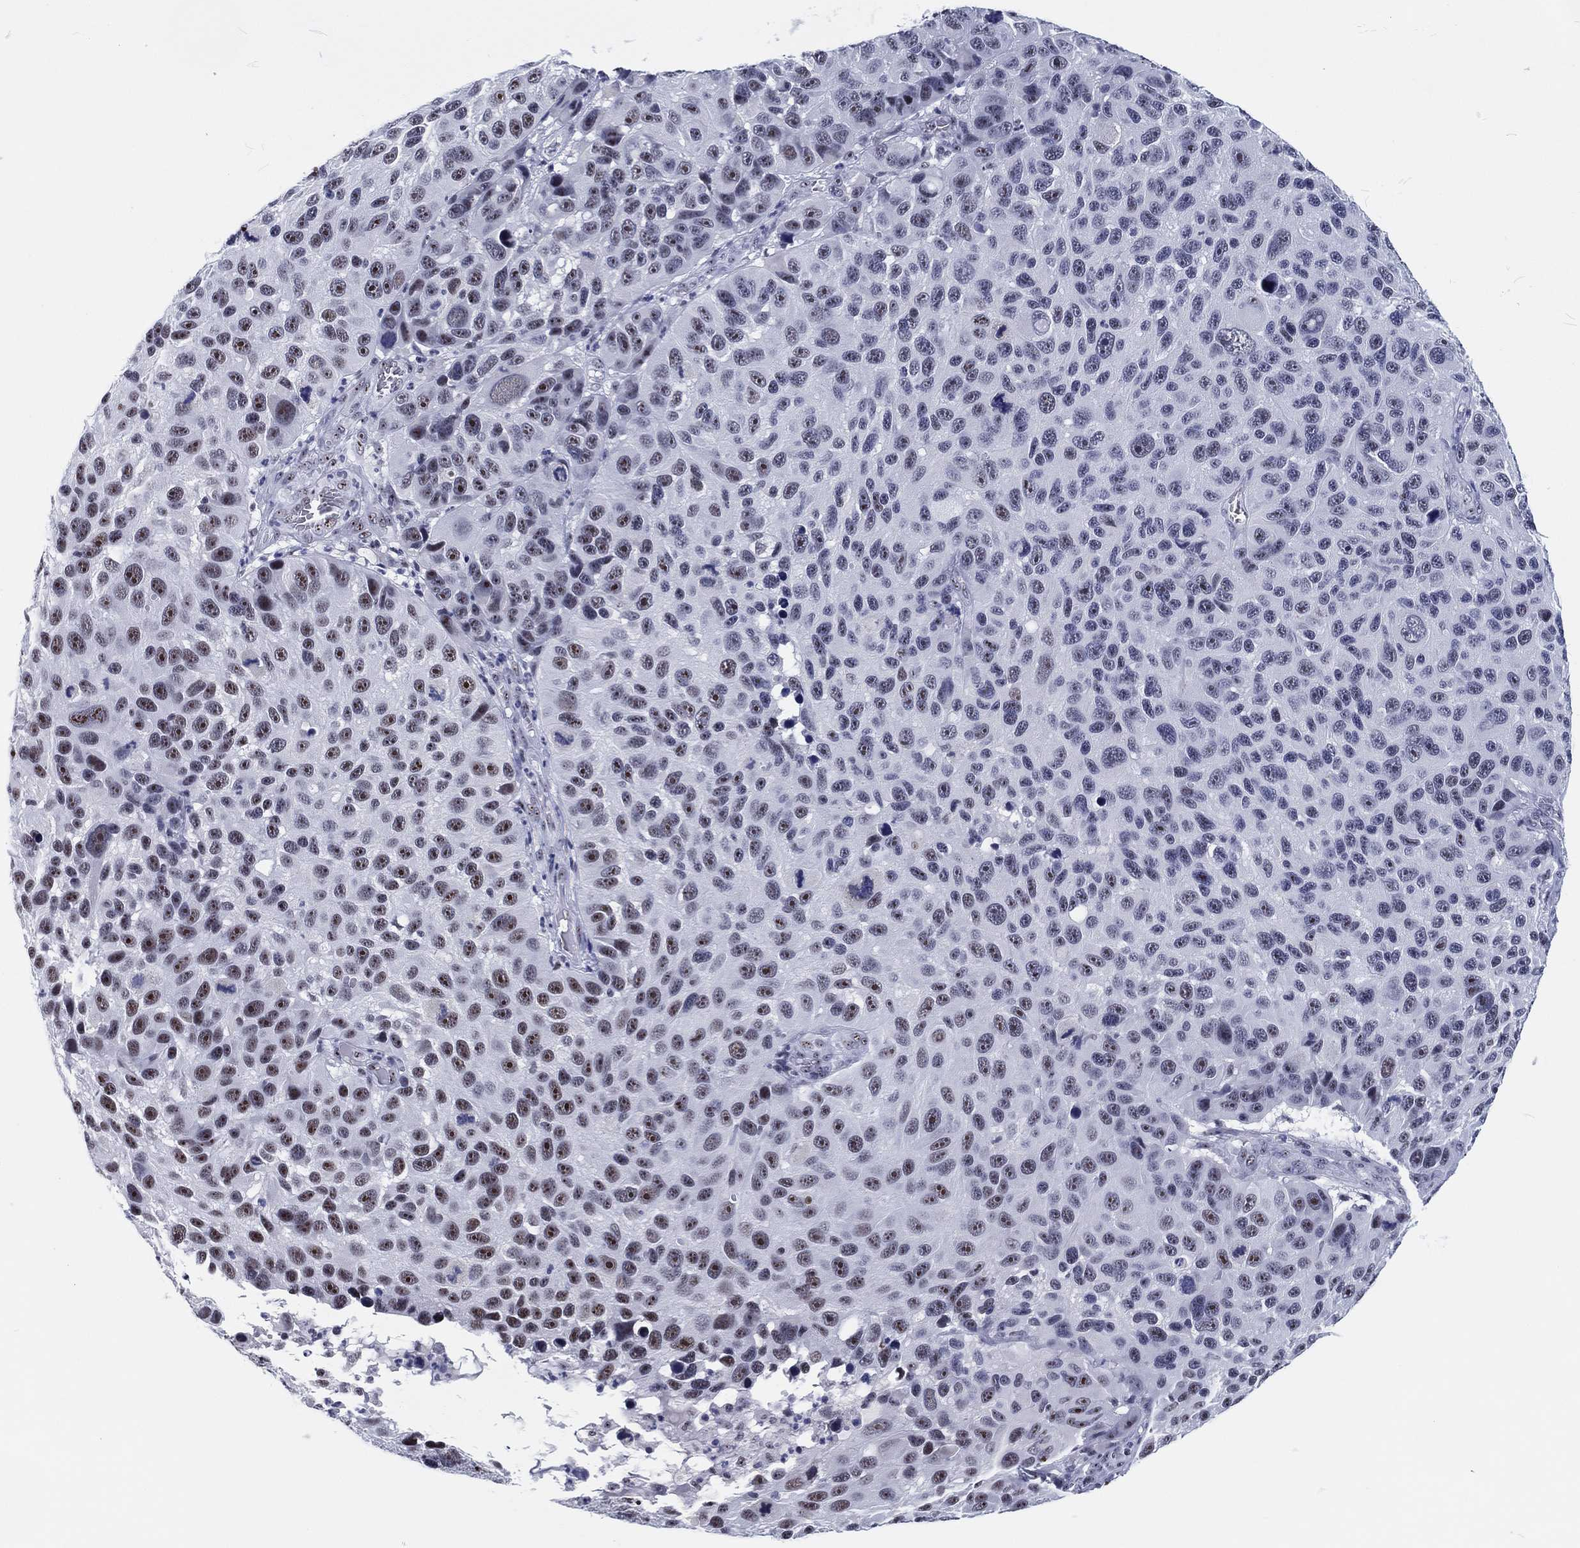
{"staining": {"intensity": "weak", "quantity": "<25%", "location": "nuclear"}, "tissue": "melanoma", "cell_type": "Tumor cells", "image_type": "cancer", "snomed": [{"axis": "morphology", "description": "Malignant melanoma, NOS"}, {"axis": "topography", "description": "Skin"}], "caption": "This is an immunohistochemistry (IHC) histopathology image of malignant melanoma. There is no expression in tumor cells.", "gene": "MAPK8IP1", "patient": {"sex": "male", "age": 53}}